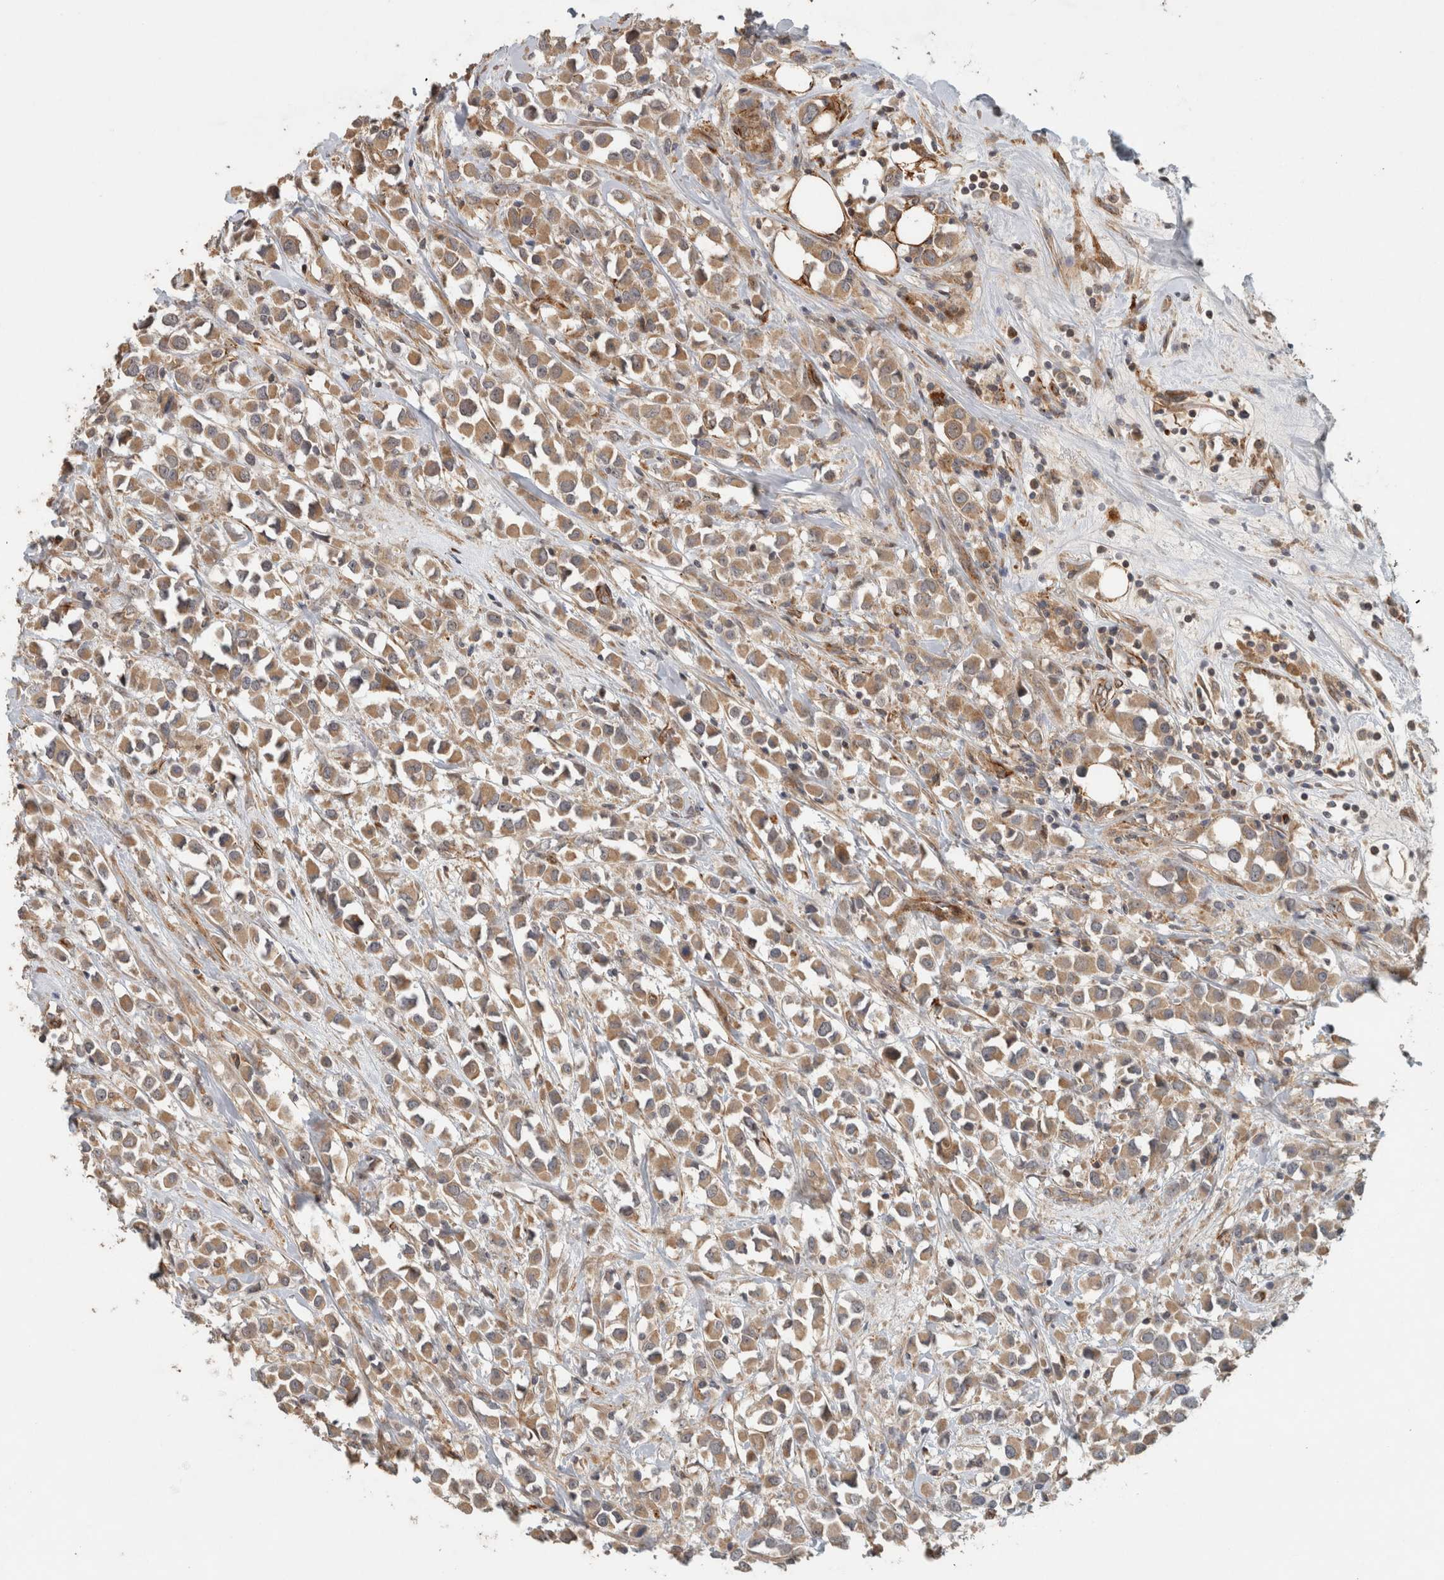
{"staining": {"intensity": "moderate", "quantity": ">75%", "location": "cytoplasmic/membranous"}, "tissue": "breast cancer", "cell_type": "Tumor cells", "image_type": "cancer", "snomed": [{"axis": "morphology", "description": "Duct carcinoma"}, {"axis": "topography", "description": "Breast"}], "caption": "An image showing moderate cytoplasmic/membranous positivity in approximately >75% of tumor cells in intraductal carcinoma (breast), as visualized by brown immunohistochemical staining.", "gene": "SIPA1L2", "patient": {"sex": "female", "age": 61}}